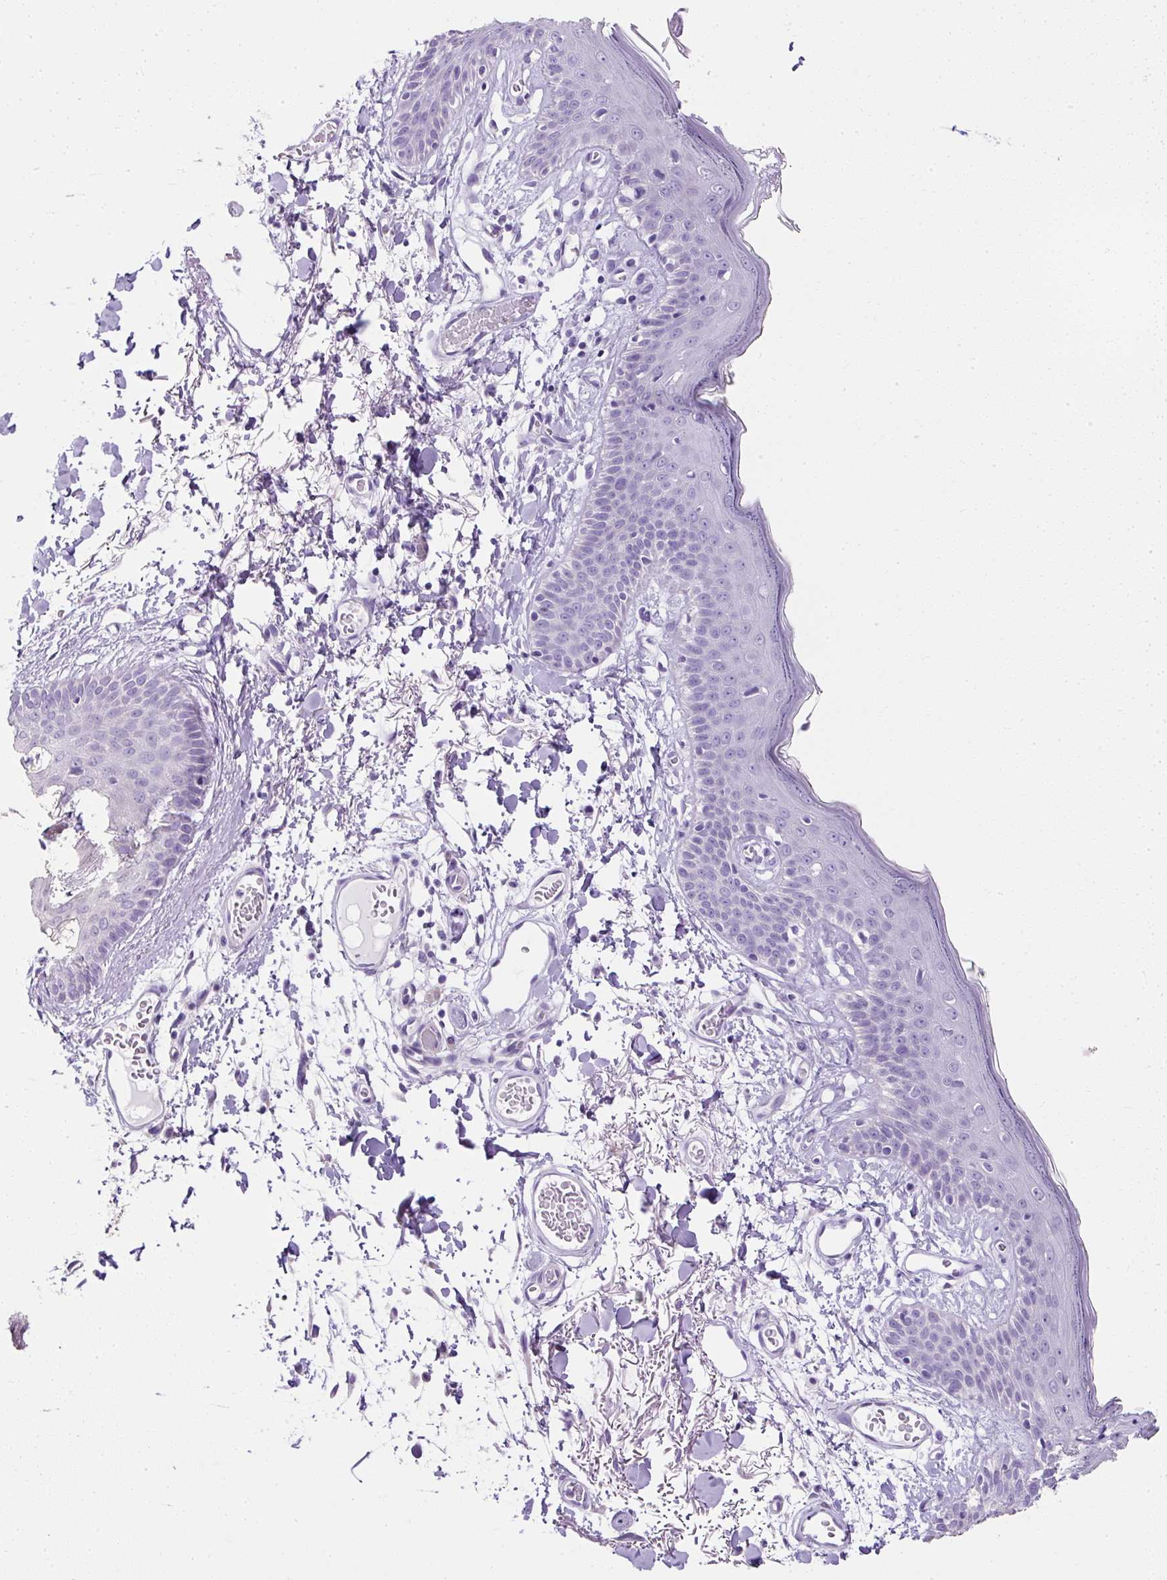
{"staining": {"intensity": "negative", "quantity": "none", "location": "none"}, "tissue": "skin", "cell_type": "Fibroblasts", "image_type": "normal", "snomed": [{"axis": "morphology", "description": "Normal tissue, NOS"}, {"axis": "topography", "description": "Skin"}], "caption": "This is a image of IHC staining of unremarkable skin, which shows no expression in fibroblasts.", "gene": "C2CD4C", "patient": {"sex": "male", "age": 79}}